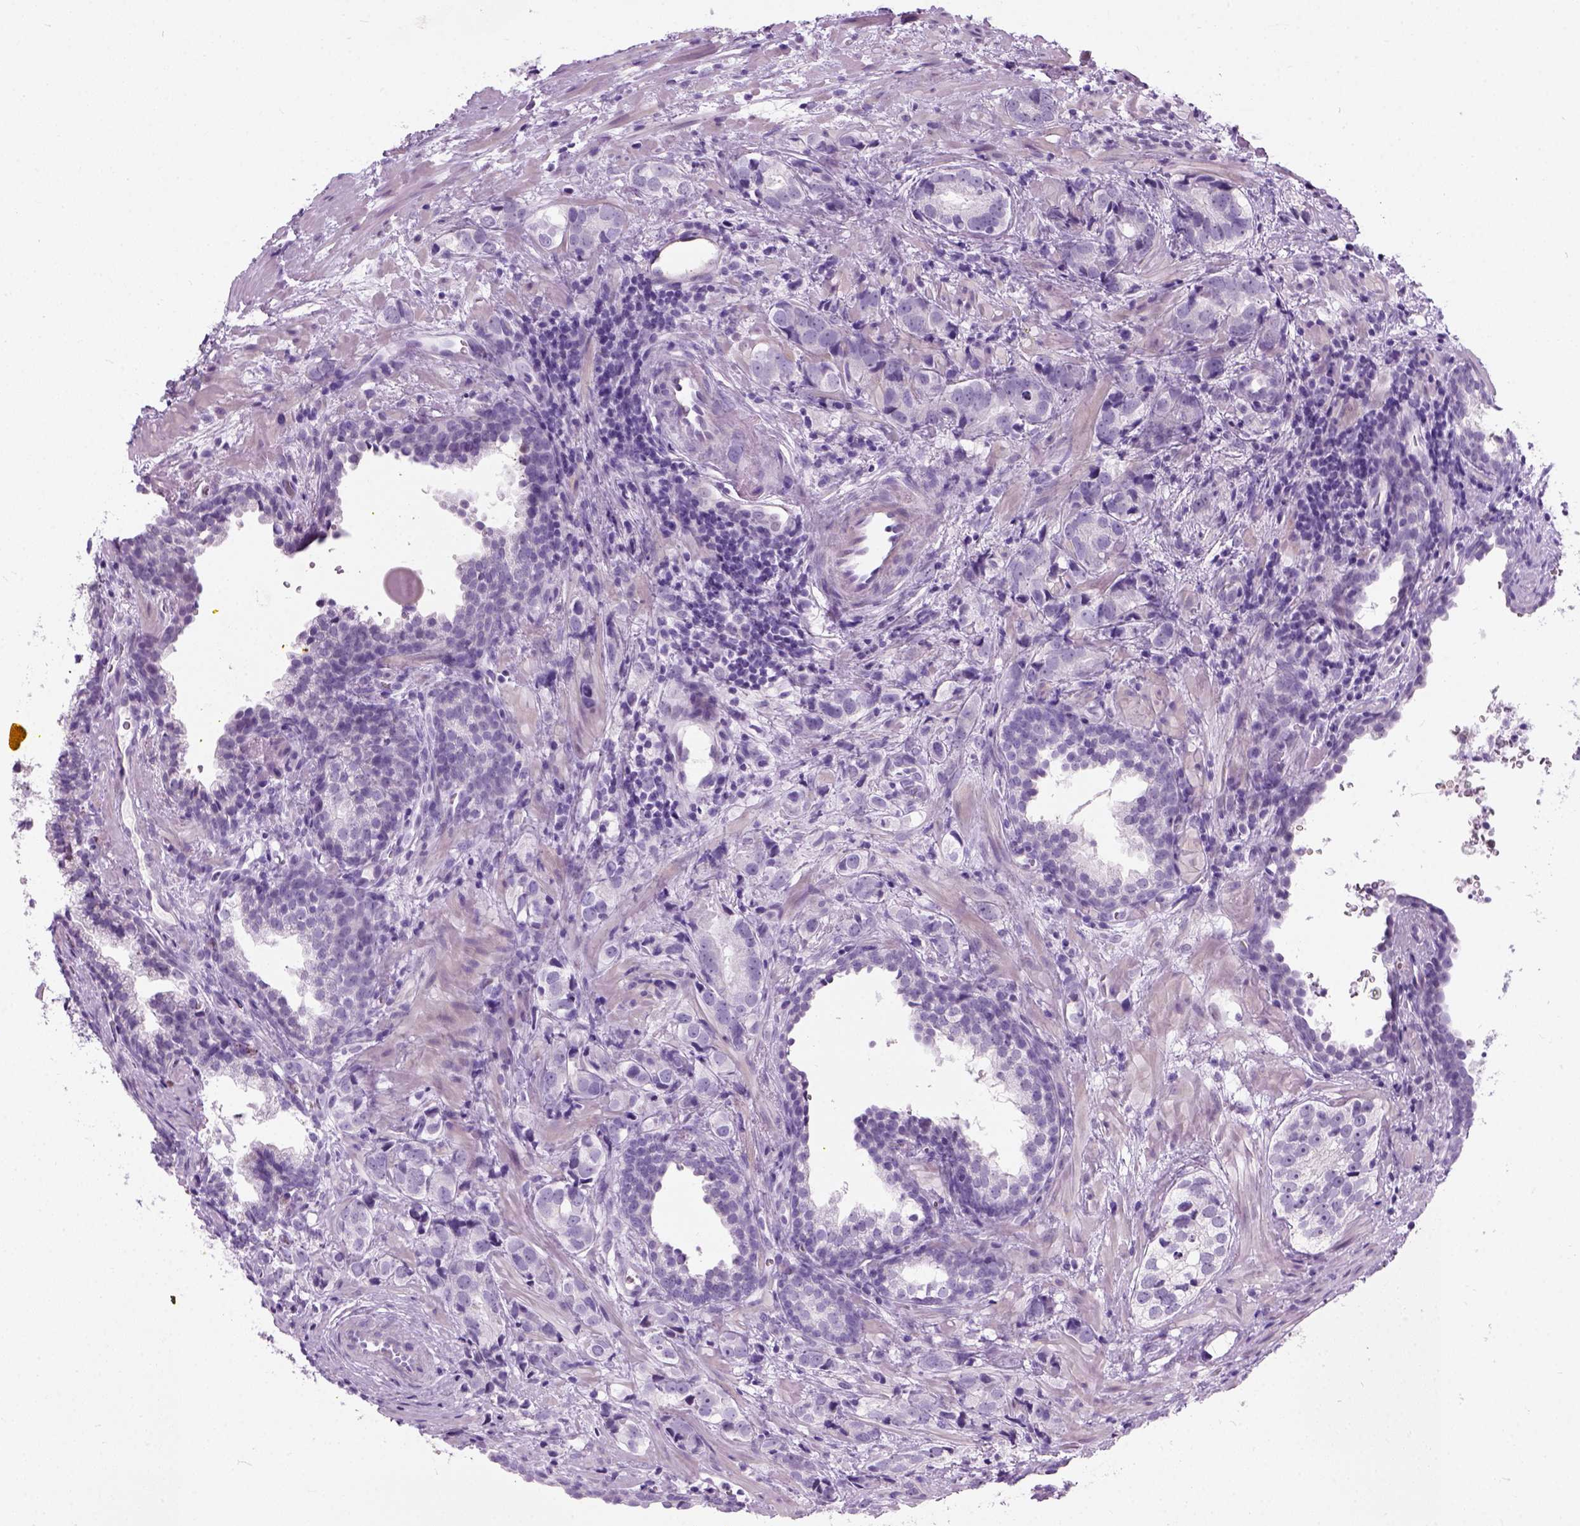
{"staining": {"intensity": "negative", "quantity": "none", "location": "none"}, "tissue": "prostate cancer", "cell_type": "Tumor cells", "image_type": "cancer", "snomed": [{"axis": "morphology", "description": "Adenocarcinoma, NOS"}, {"axis": "topography", "description": "Prostate and seminal vesicle, NOS"}], "caption": "Protein analysis of adenocarcinoma (prostate) reveals no significant staining in tumor cells.", "gene": "AXDND1", "patient": {"sex": "male", "age": 63}}